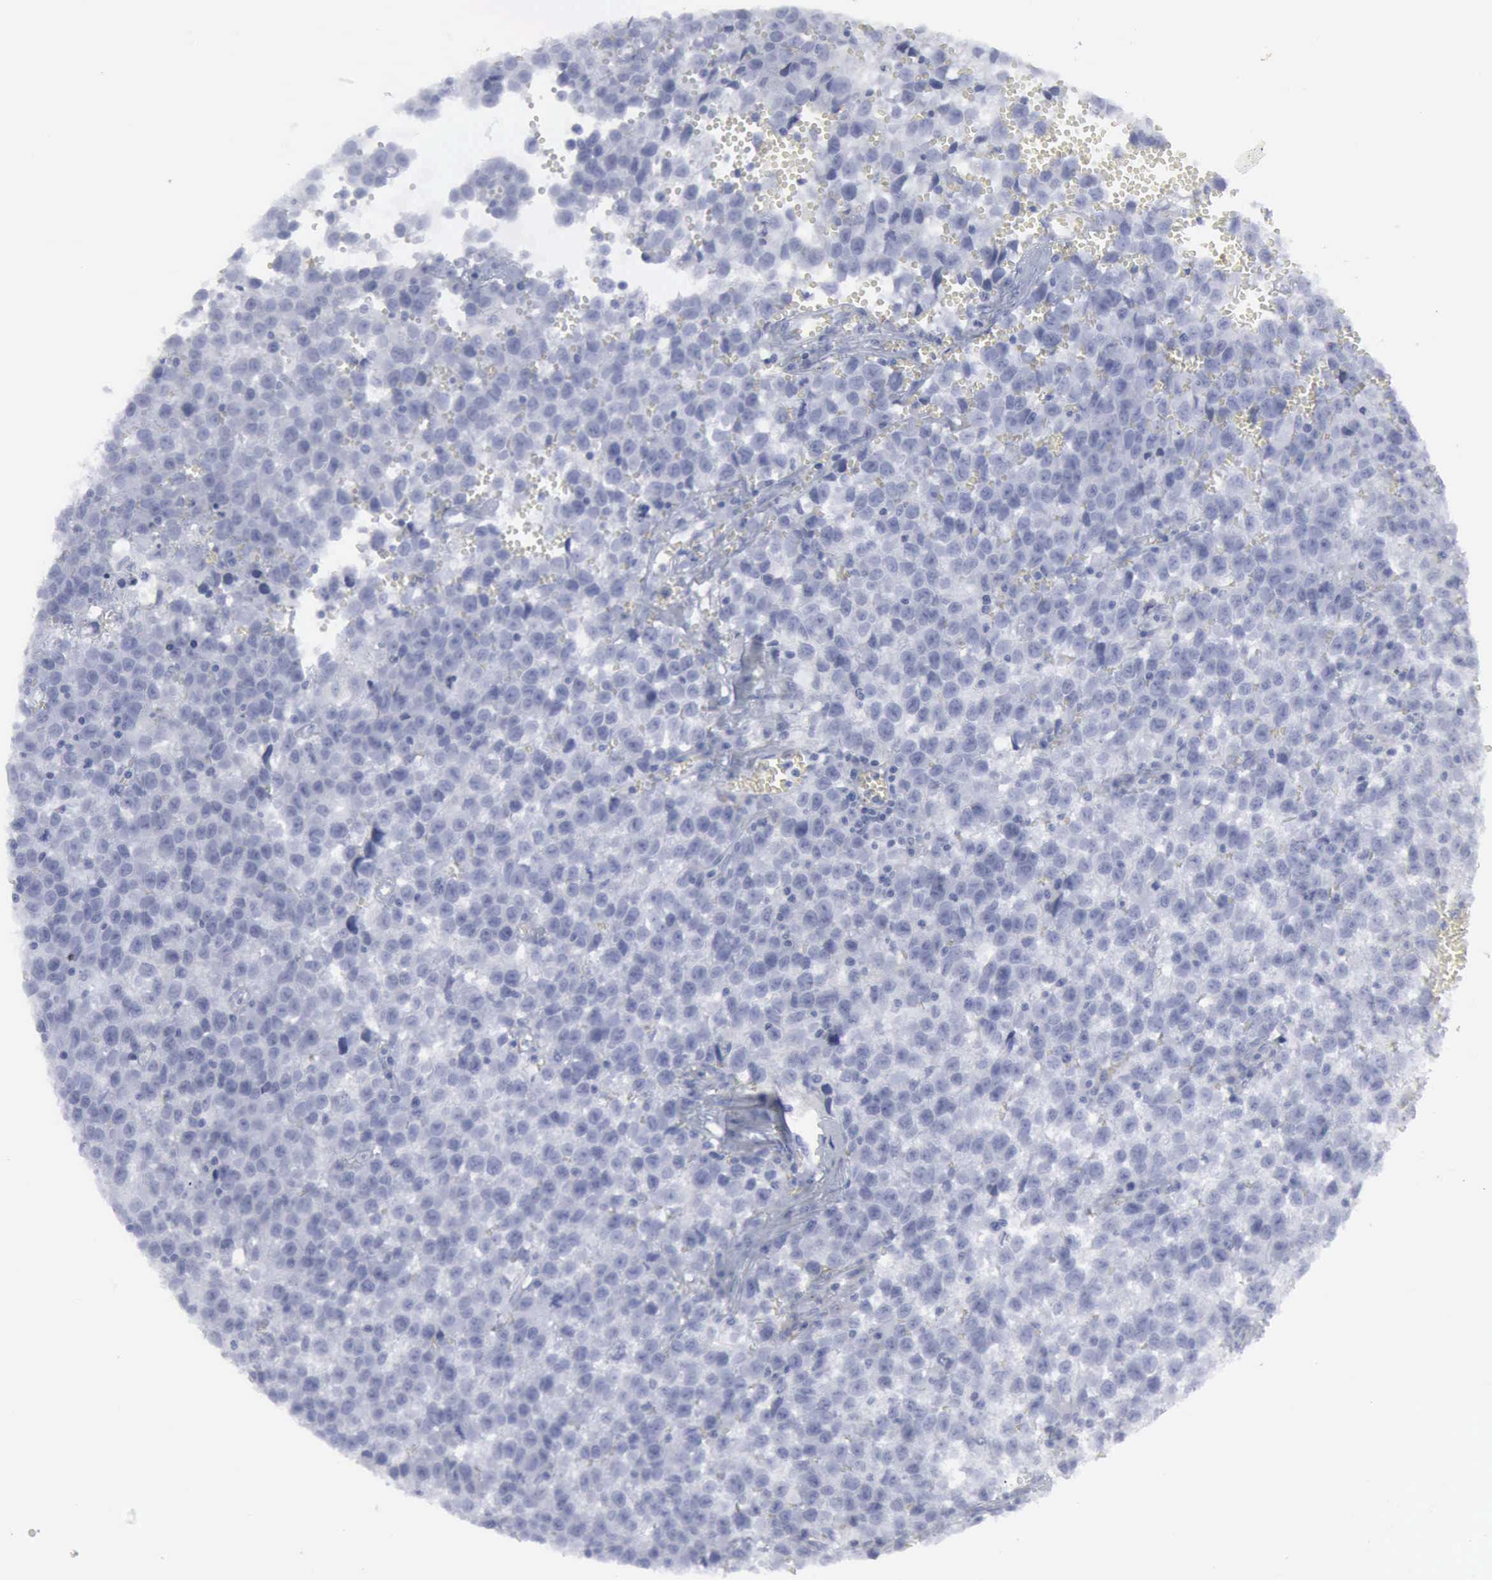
{"staining": {"intensity": "negative", "quantity": "none", "location": "none"}, "tissue": "testis cancer", "cell_type": "Tumor cells", "image_type": "cancer", "snomed": [{"axis": "morphology", "description": "Seminoma, NOS"}, {"axis": "topography", "description": "Testis"}], "caption": "Immunohistochemistry photomicrograph of human testis cancer stained for a protein (brown), which reveals no staining in tumor cells.", "gene": "VCAM1", "patient": {"sex": "male", "age": 35}}